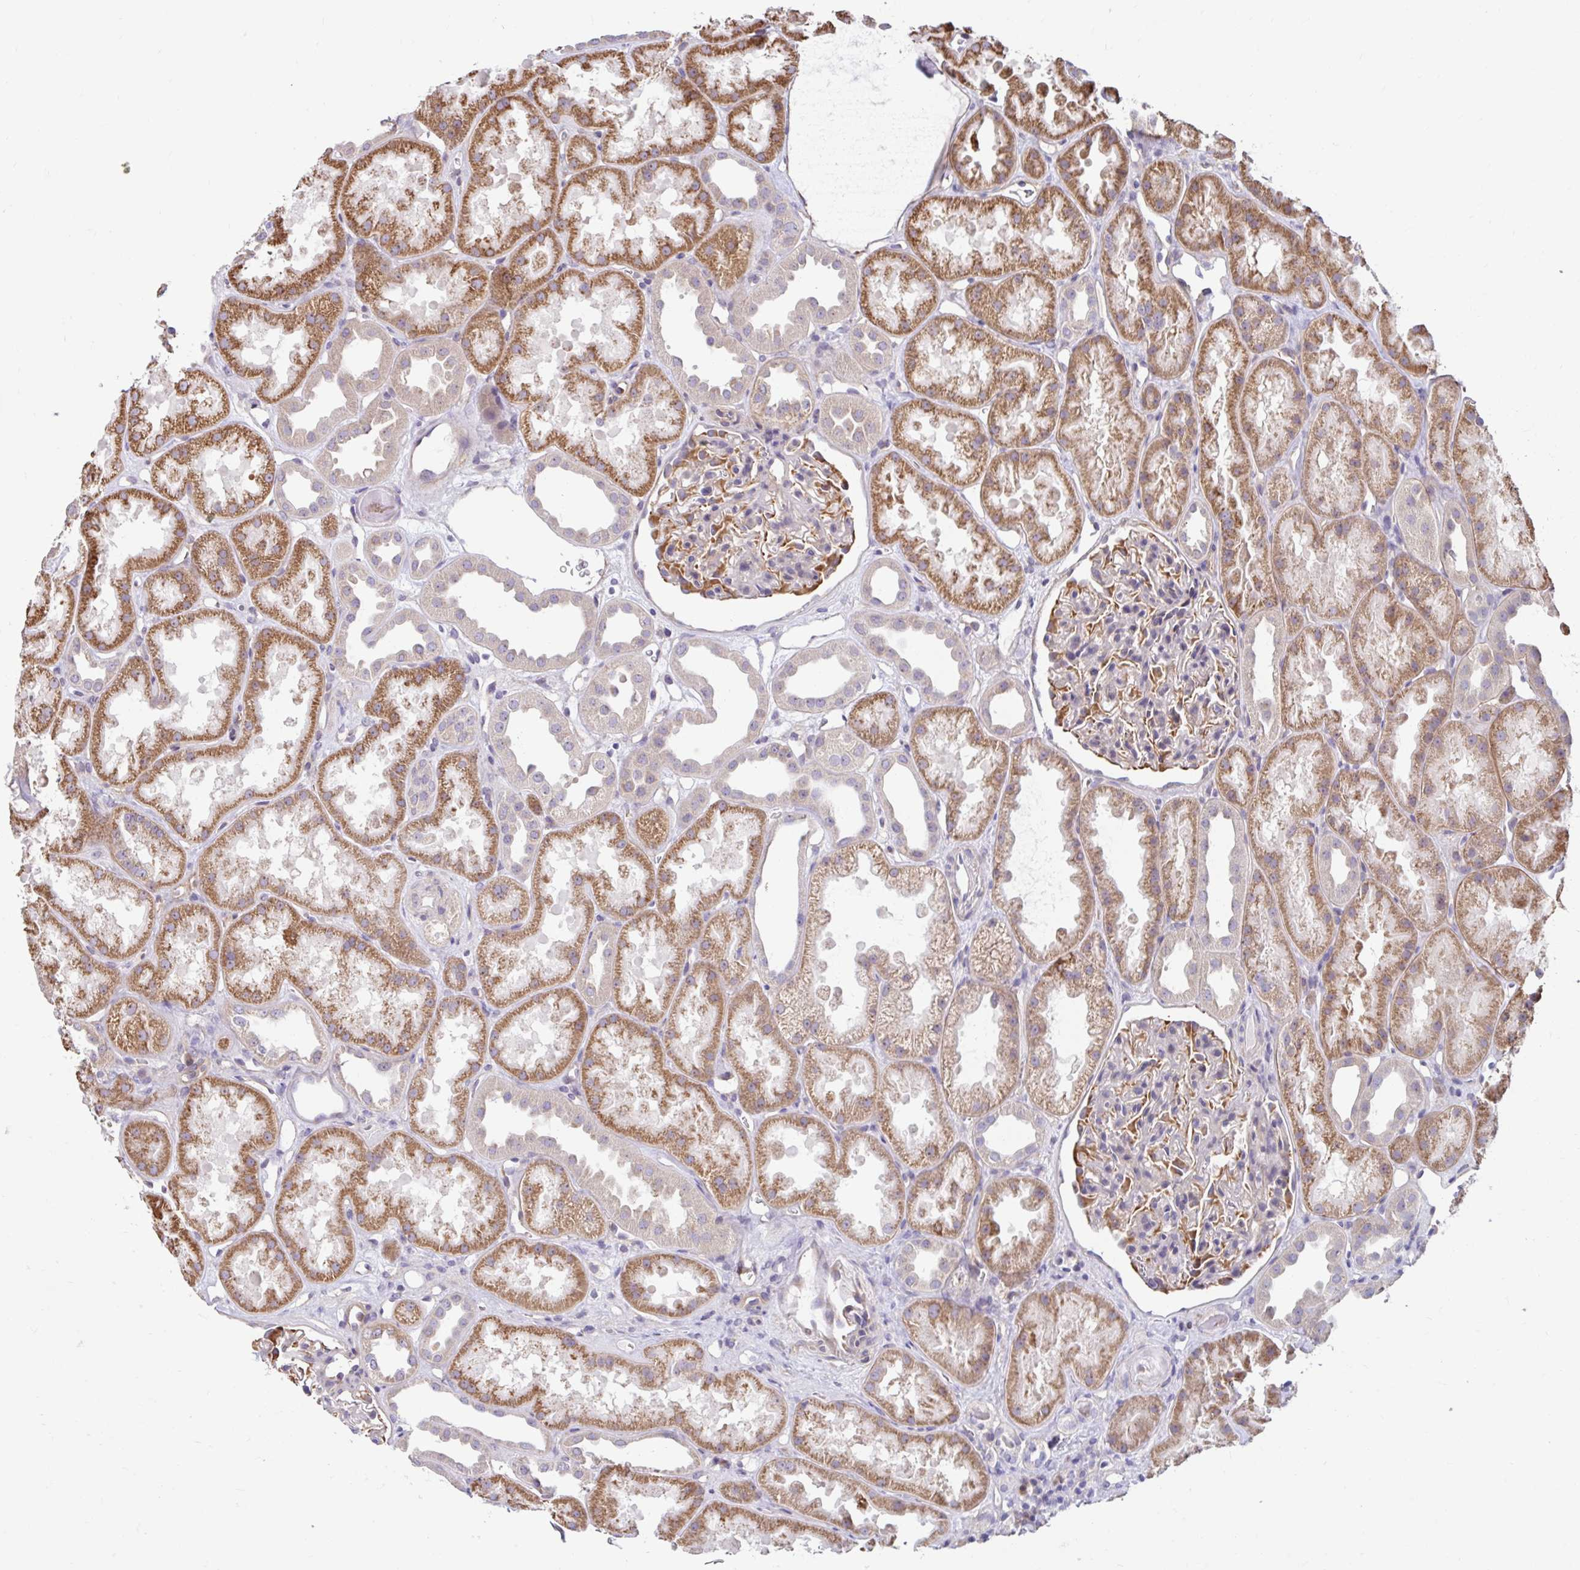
{"staining": {"intensity": "weak", "quantity": "25%-75%", "location": "cytoplasmic/membranous"}, "tissue": "kidney", "cell_type": "Cells in glomeruli", "image_type": "normal", "snomed": [{"axis": "morphology", "description": "Normal tissue, NOS"}, {"axis": "topography", "description": "Kidney"}], "caption": "About 25%-75% of cells in glomeruli in benign human kidney show weak cytoplasmic/membranous protein staining as visualized by brown immunohistochemical staining.", "gene": "NT5C1B", "patient": {"sex": "male", "age": 61}}